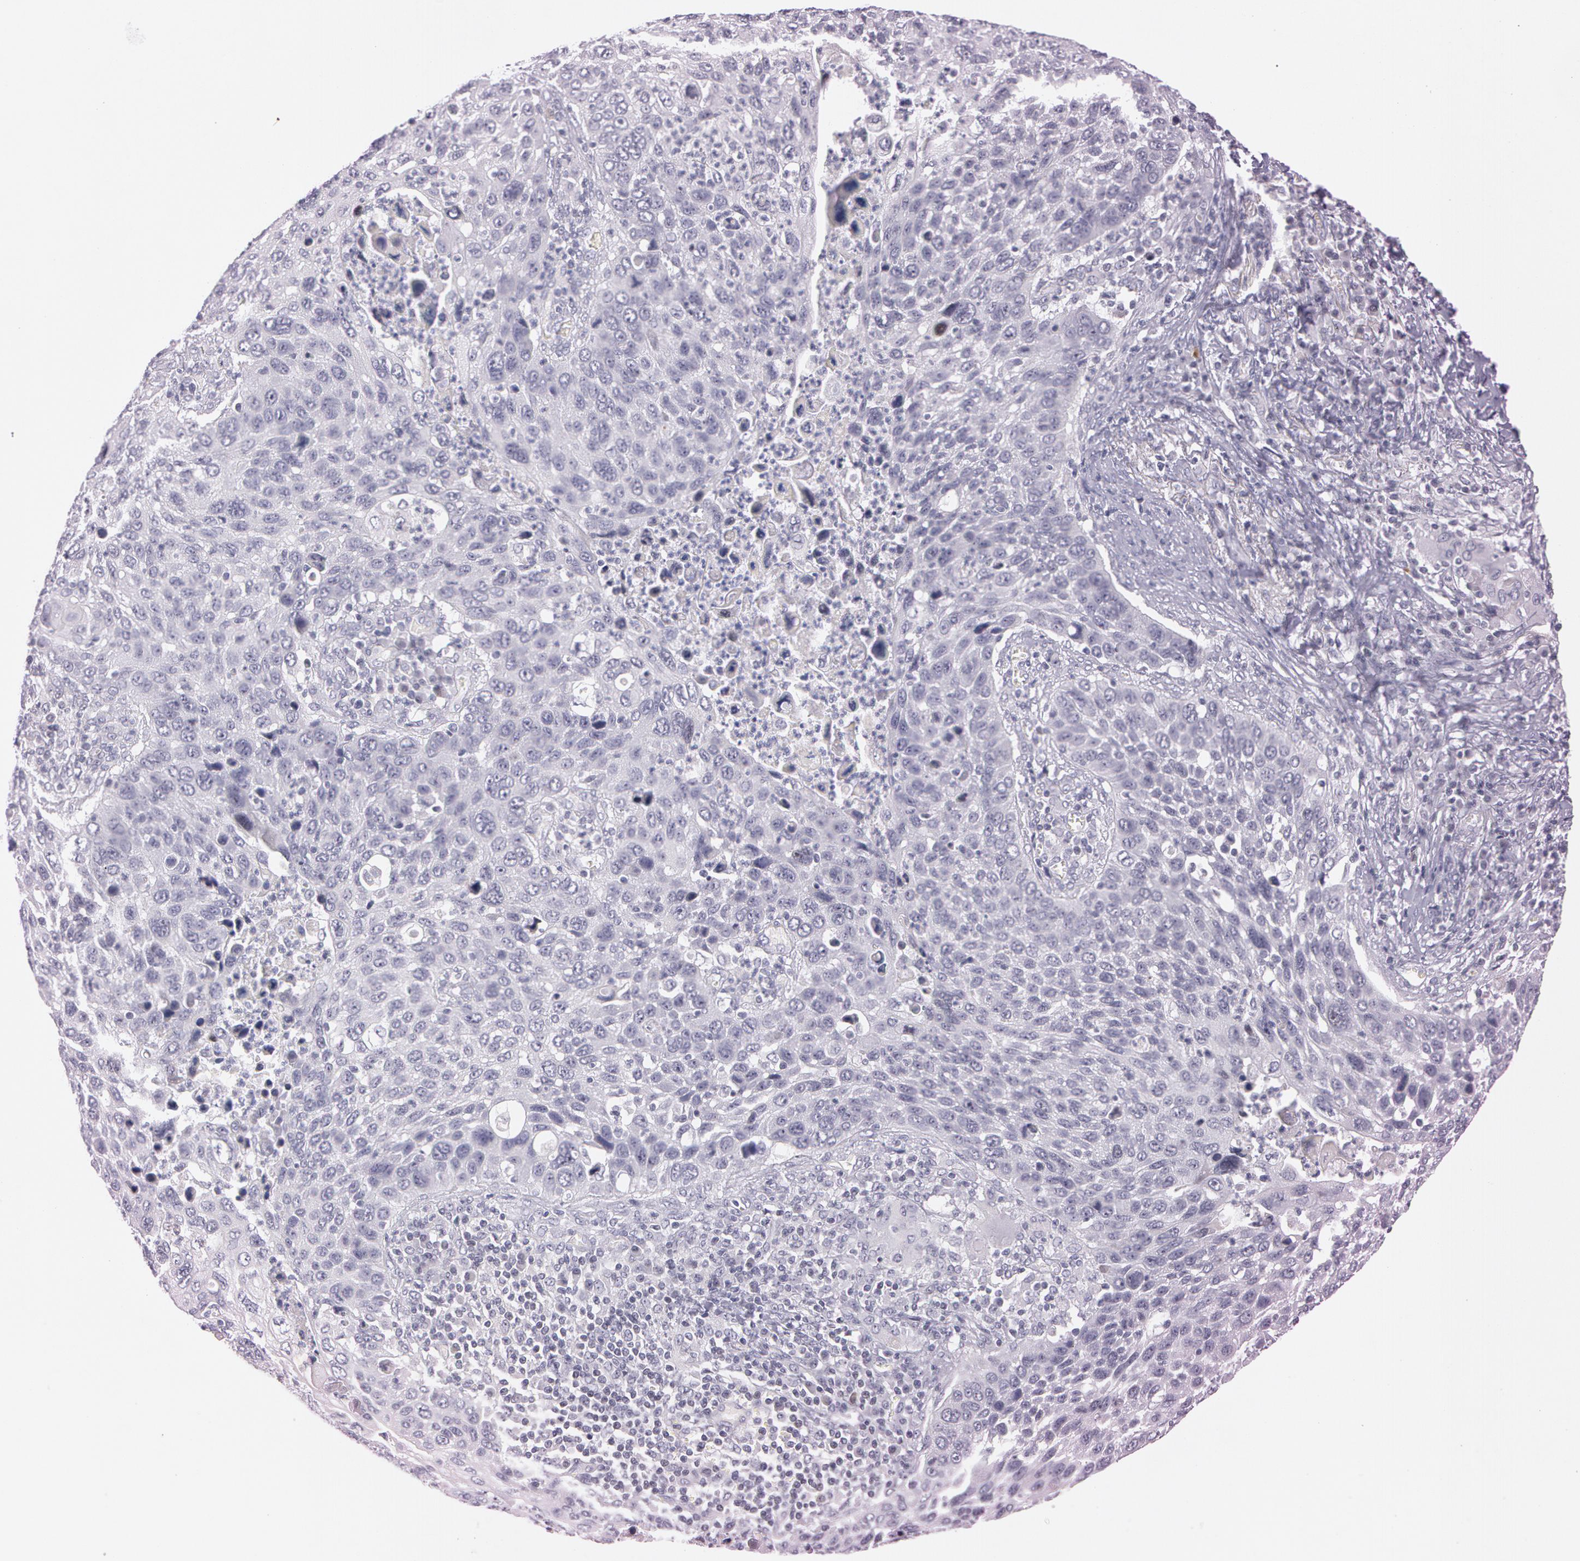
{"staining": {"intensity": "negative", "quantity": "none", "location": "none"}, "tissue": "lung cancer", "cell_type": "Tumor cells", "image_type": "cancer", "snomed": [{"axis": "morphology", "description": "Squamous cell carcinoma, NOS"}, {"axis": "topography", "description": "Lung"}], "caption": "Immunohistochemistry micrograph of neoplastic tissue: lung cancer (squamous cell carcinoma) stained with DAB (3,3'-diaminobenzidine) exhibits no significant protein staining in tumor cells.", "gene": "FBL", "patient": {"sex": "male", "age": 68}}